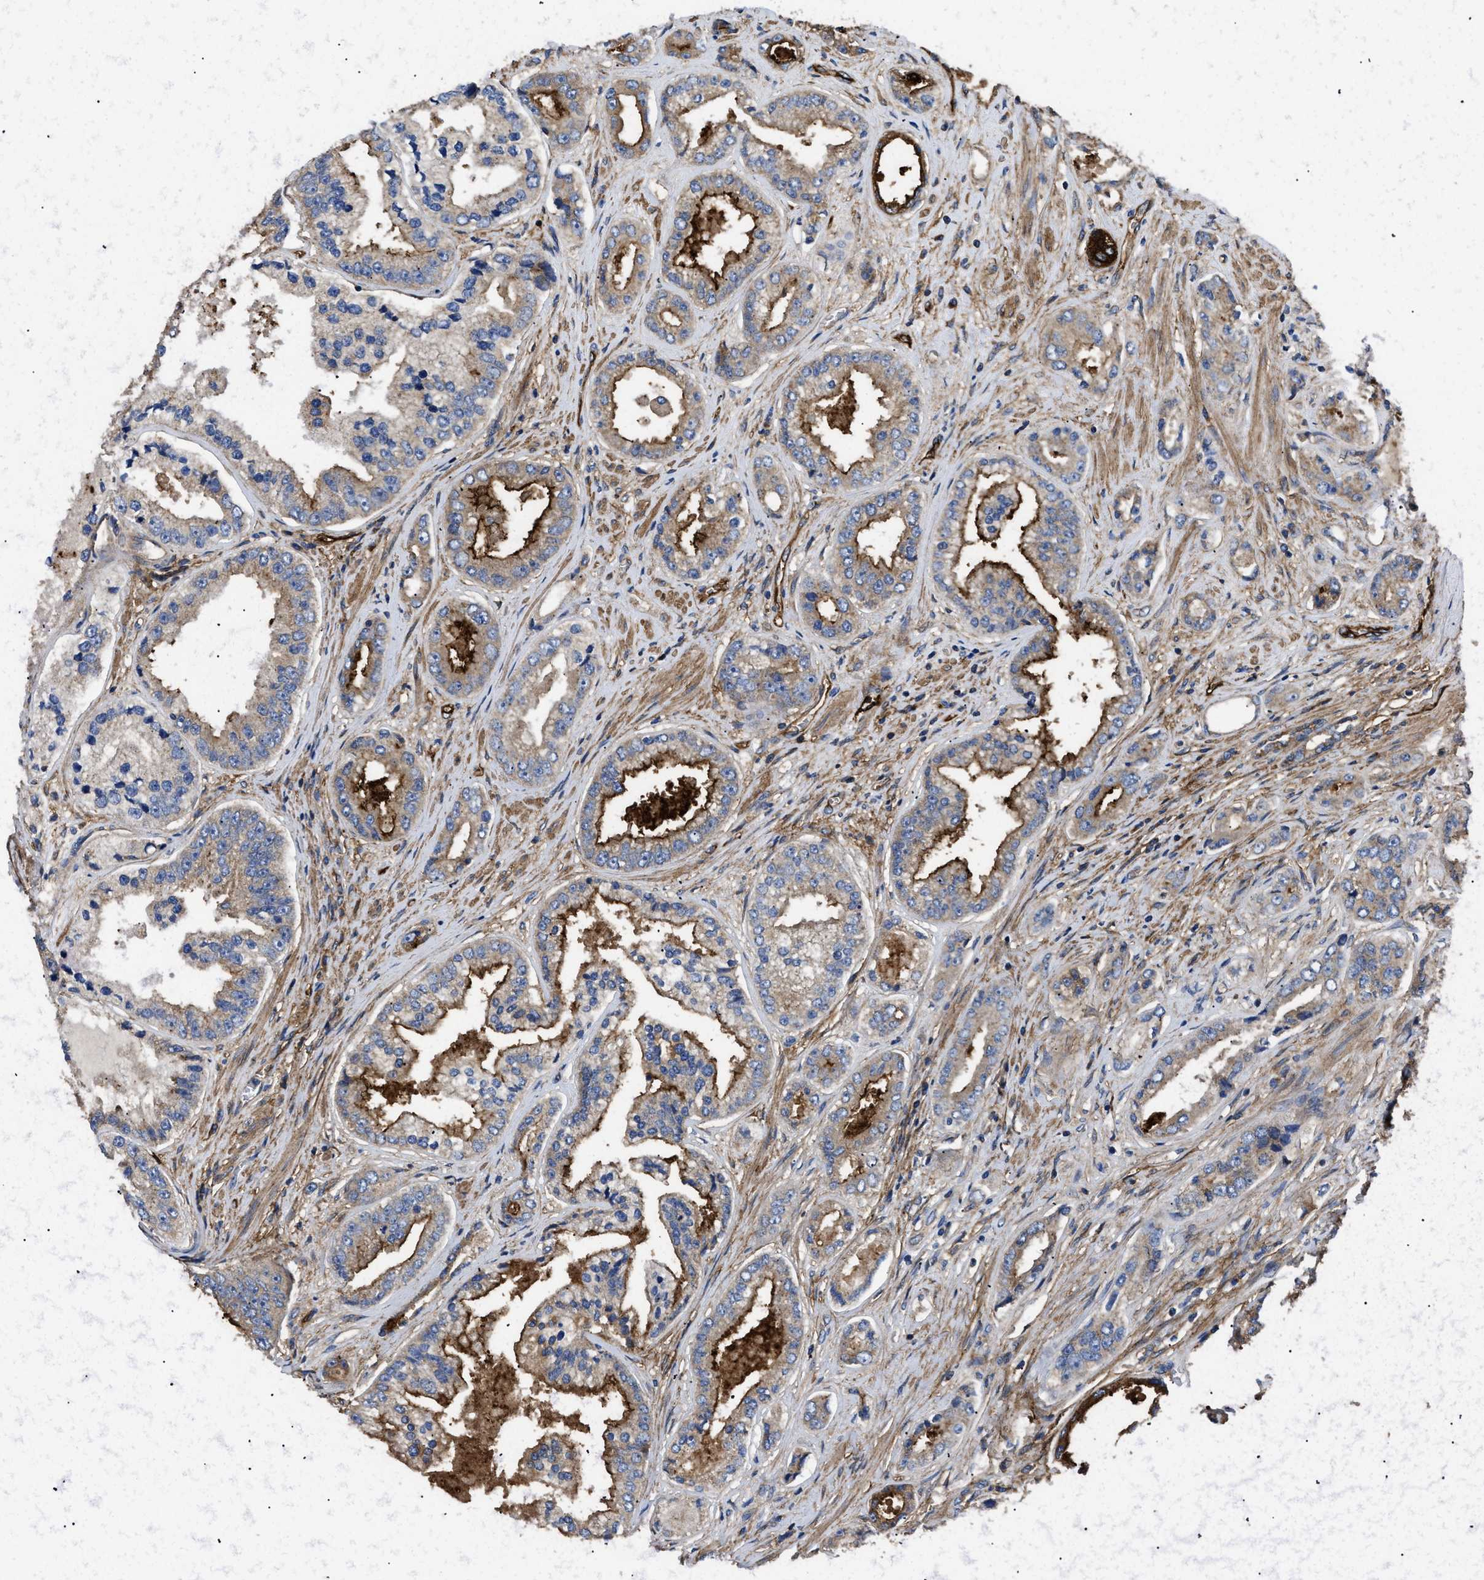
{"staining": {"intensity": "strong", "quantity": "25%-75%", "location": "cytoplasmic/membranous"}, "tissue": "prostate cancer", "cell_type": "Tumor cells", "image_type": "cancer", "snomed": [{"axis": "morphology", "description": "Adenocarcinoma, High grade"}, {"axis": "topography", "description": "Prostate"}], "caption": "The micrograph shows immunohistochemical staining of prostate adenocarcinoma (high-grade). There is strong cytoplasmic/membranous positivity is appreciated in approximately 25%-75% of tumor cells. The staining was performed using DAB to visualize the protein expression in brown, while the nuclei were stained in blue with hematoxylin (Magnification: 20x).", "gene": "NT5E", "patient": {"sex": "male", "age": 61}}